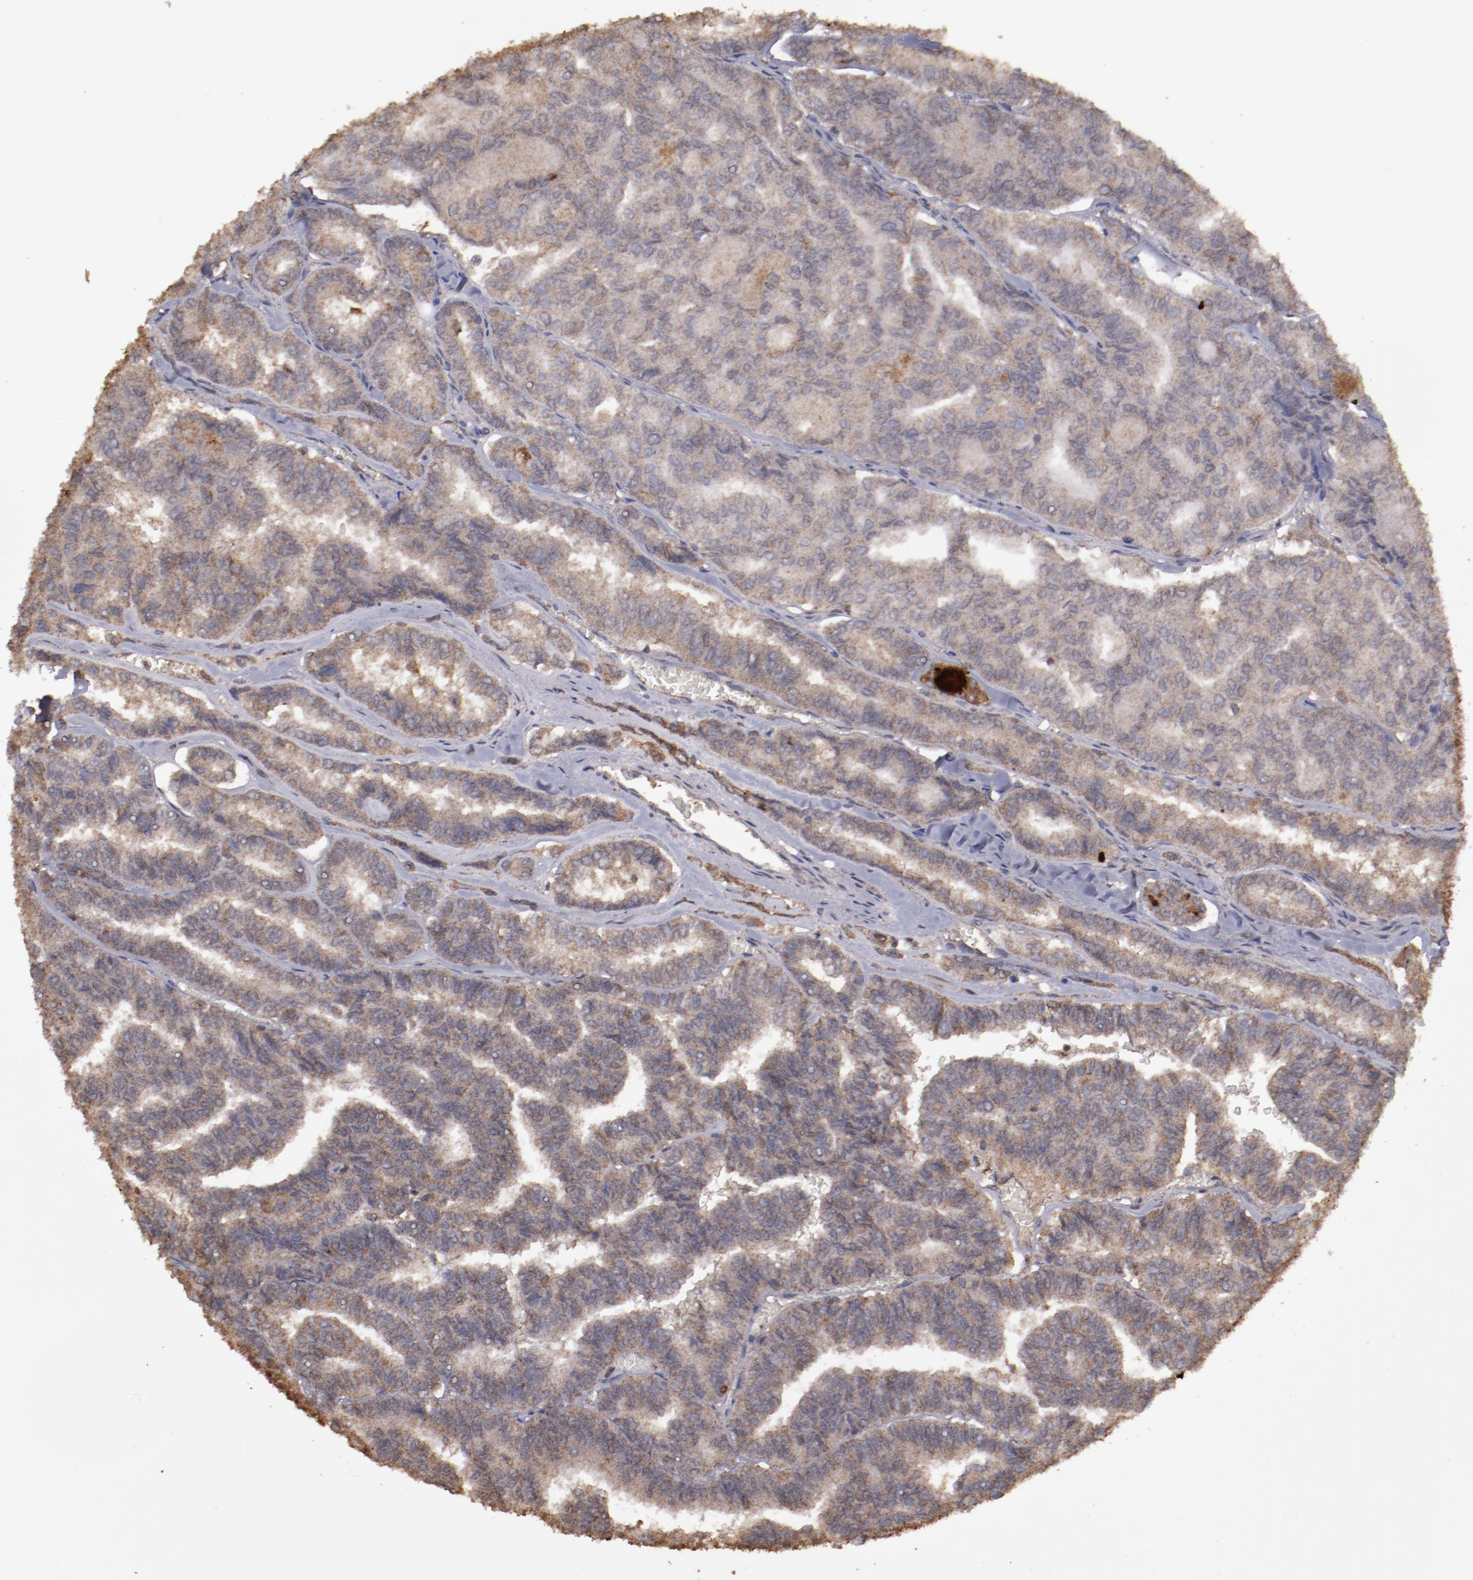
{"staining": {"intensity": "weak", "quantity": ">75%", "location": "cytoplasmic/membranous"}, "tissue": "thyroid cancer", "cell_type": "Tumor cells", "image_type": "cancer", "snomed": [{"axis": "morphology", "description": "Papillary adenocarcinoma, NOS"}, {"axis": "topography", "description": "Thyroid gland"}], "caption": "This is a micrograph of IHC staining of thyroid cancer, which shows weak positivity in the cytoplasmic/membranous of tumor cells.", "gene": "FAT1", "patient": {"sex": "female", "age": 35}}